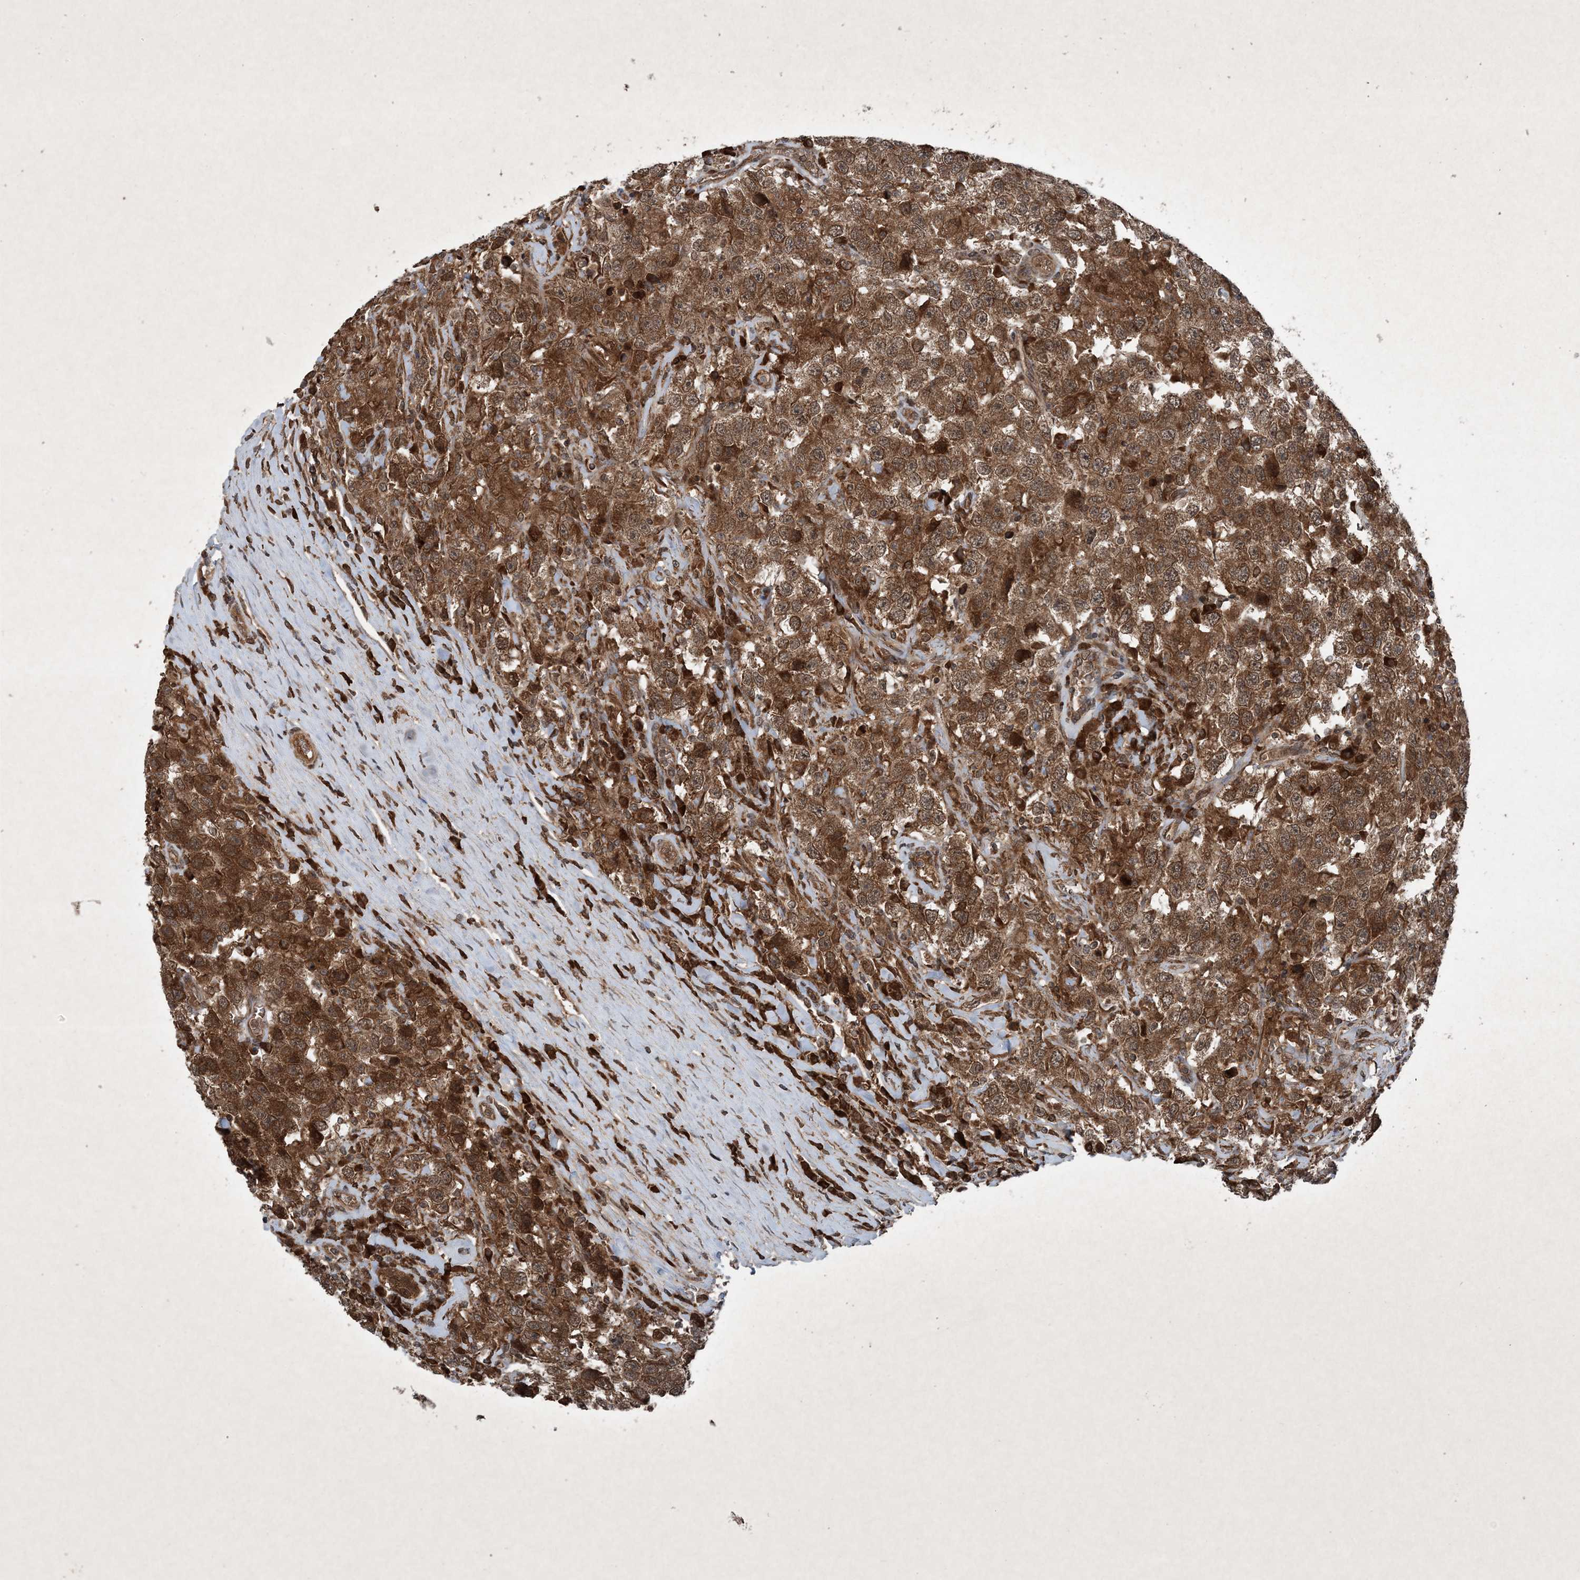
{"staining": {"intensity": "strong", "quantity": ">75%", "location": "cytoplasmic/membranous"}, "tissue": "testis cancer", "cell_type": "Tumor cells", "image_type": "cancer", "snomed": [{"axis": "morphology", "description": "Seminoma, NOS"}, {"axis": "topography", "description": "Testis"}], "caption": "This is an image of immunohistochemistry (IHC) staining of testis cancer (seminoma), which shows strong expression in the cytoplasmic/membranous of tumor cells.", "gene": "GNG5", "patient": {"sex": "male", "age": 41}}